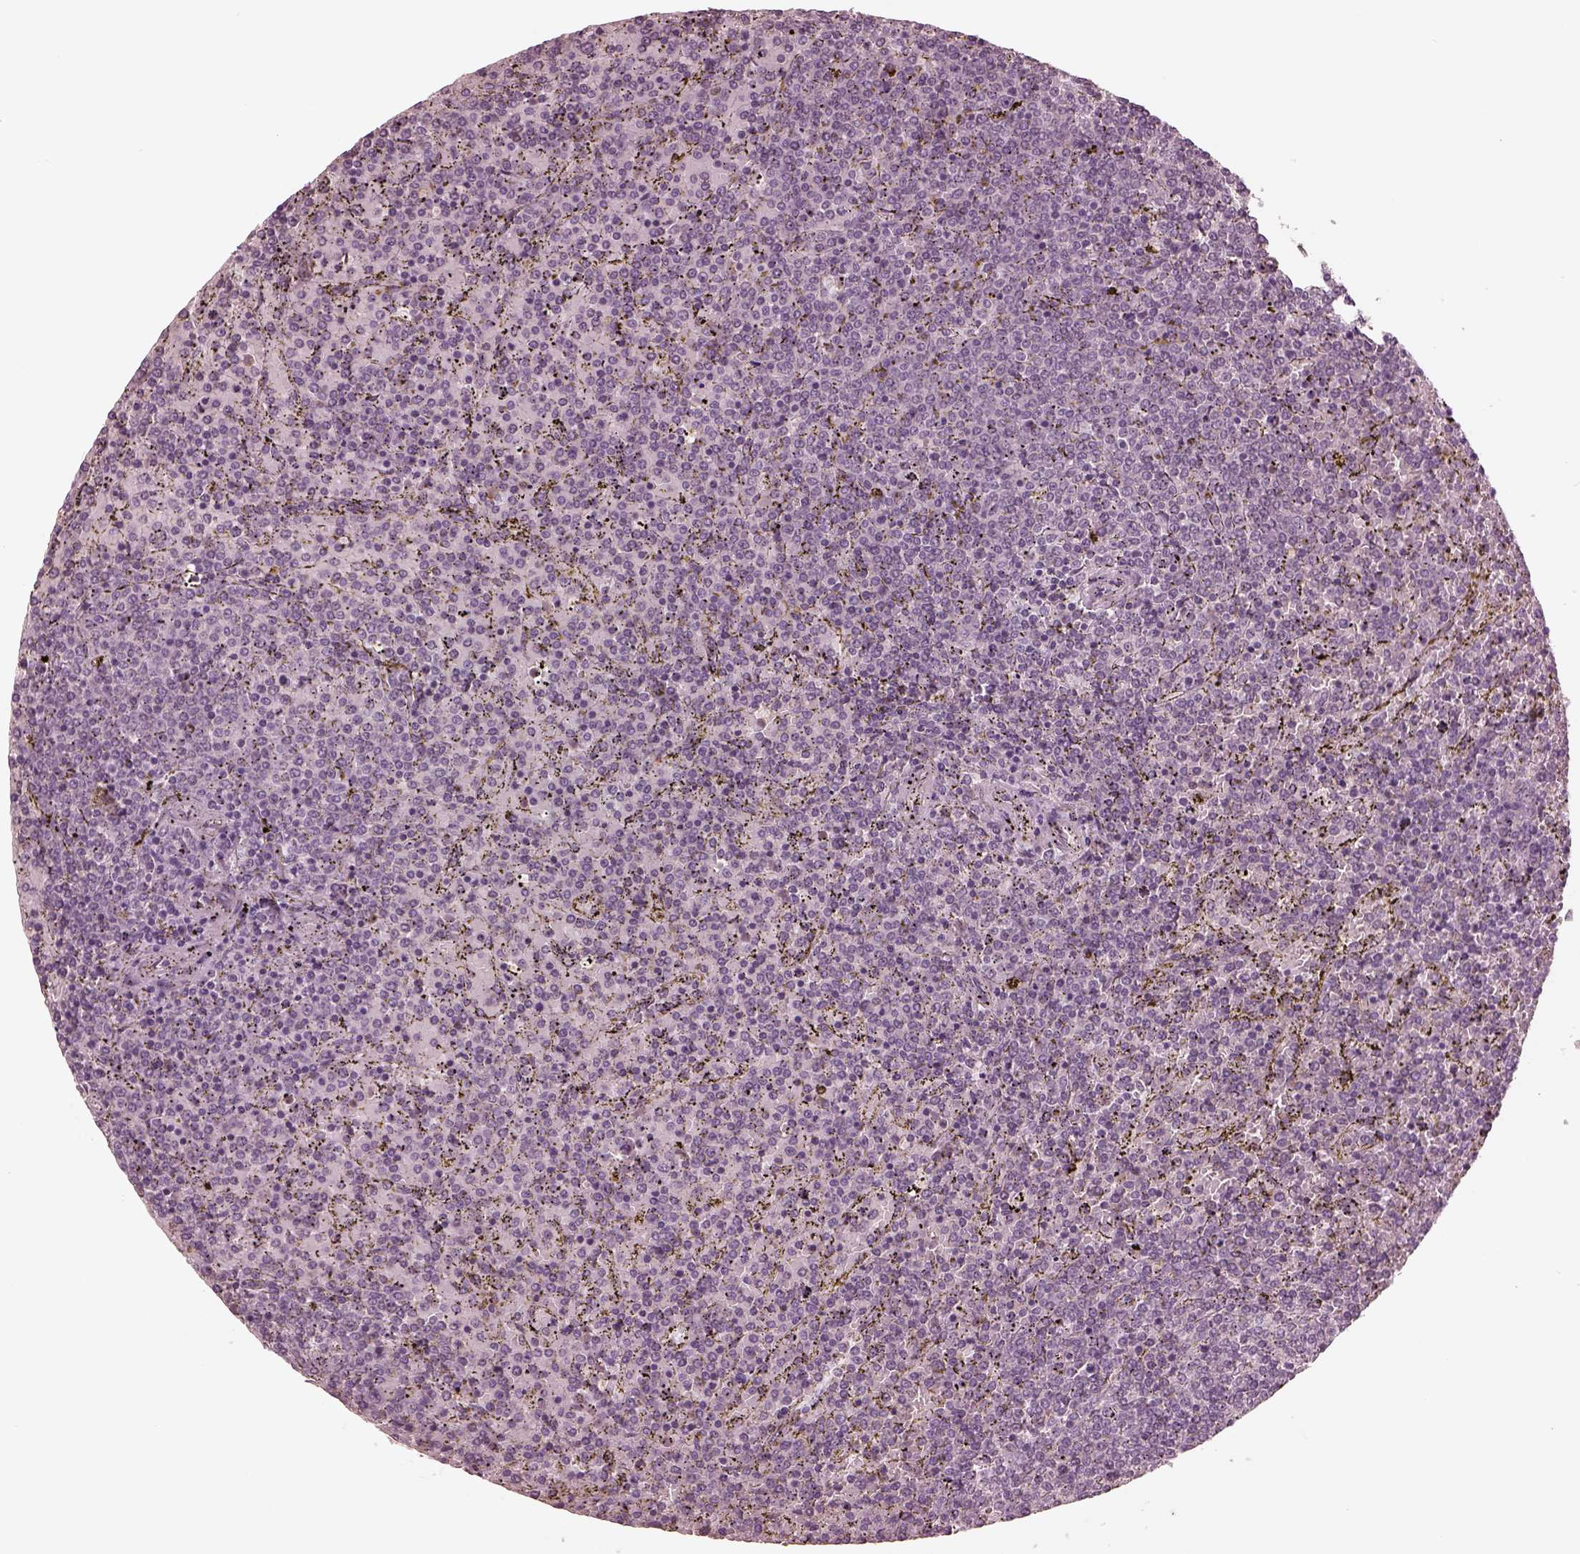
{"staining": {"intensity": "negative", "quantity": "none", "location": "none"}, "tissue": "lymphoma", "cell_type": "Tumor cells", "image_type": "cancer", "snomed": [{"axis": "morphology", "description": "Malignant lymphoma, non-Hodgkin's type, Low grade"}, {"axis": "topography", "description": "Spleen"}], "caption": "A high-resolution photomicrograph shows IHC staining of lymphoma, which shows no significant expression in tumor cells. The staining is performed using DAB (3,3'-diaminobenzidine) brown chromogen with nuclei counter-stained in using hematoxylin.", "gene": "KRT79", "patient": {"sex": "female", "age": 77}}